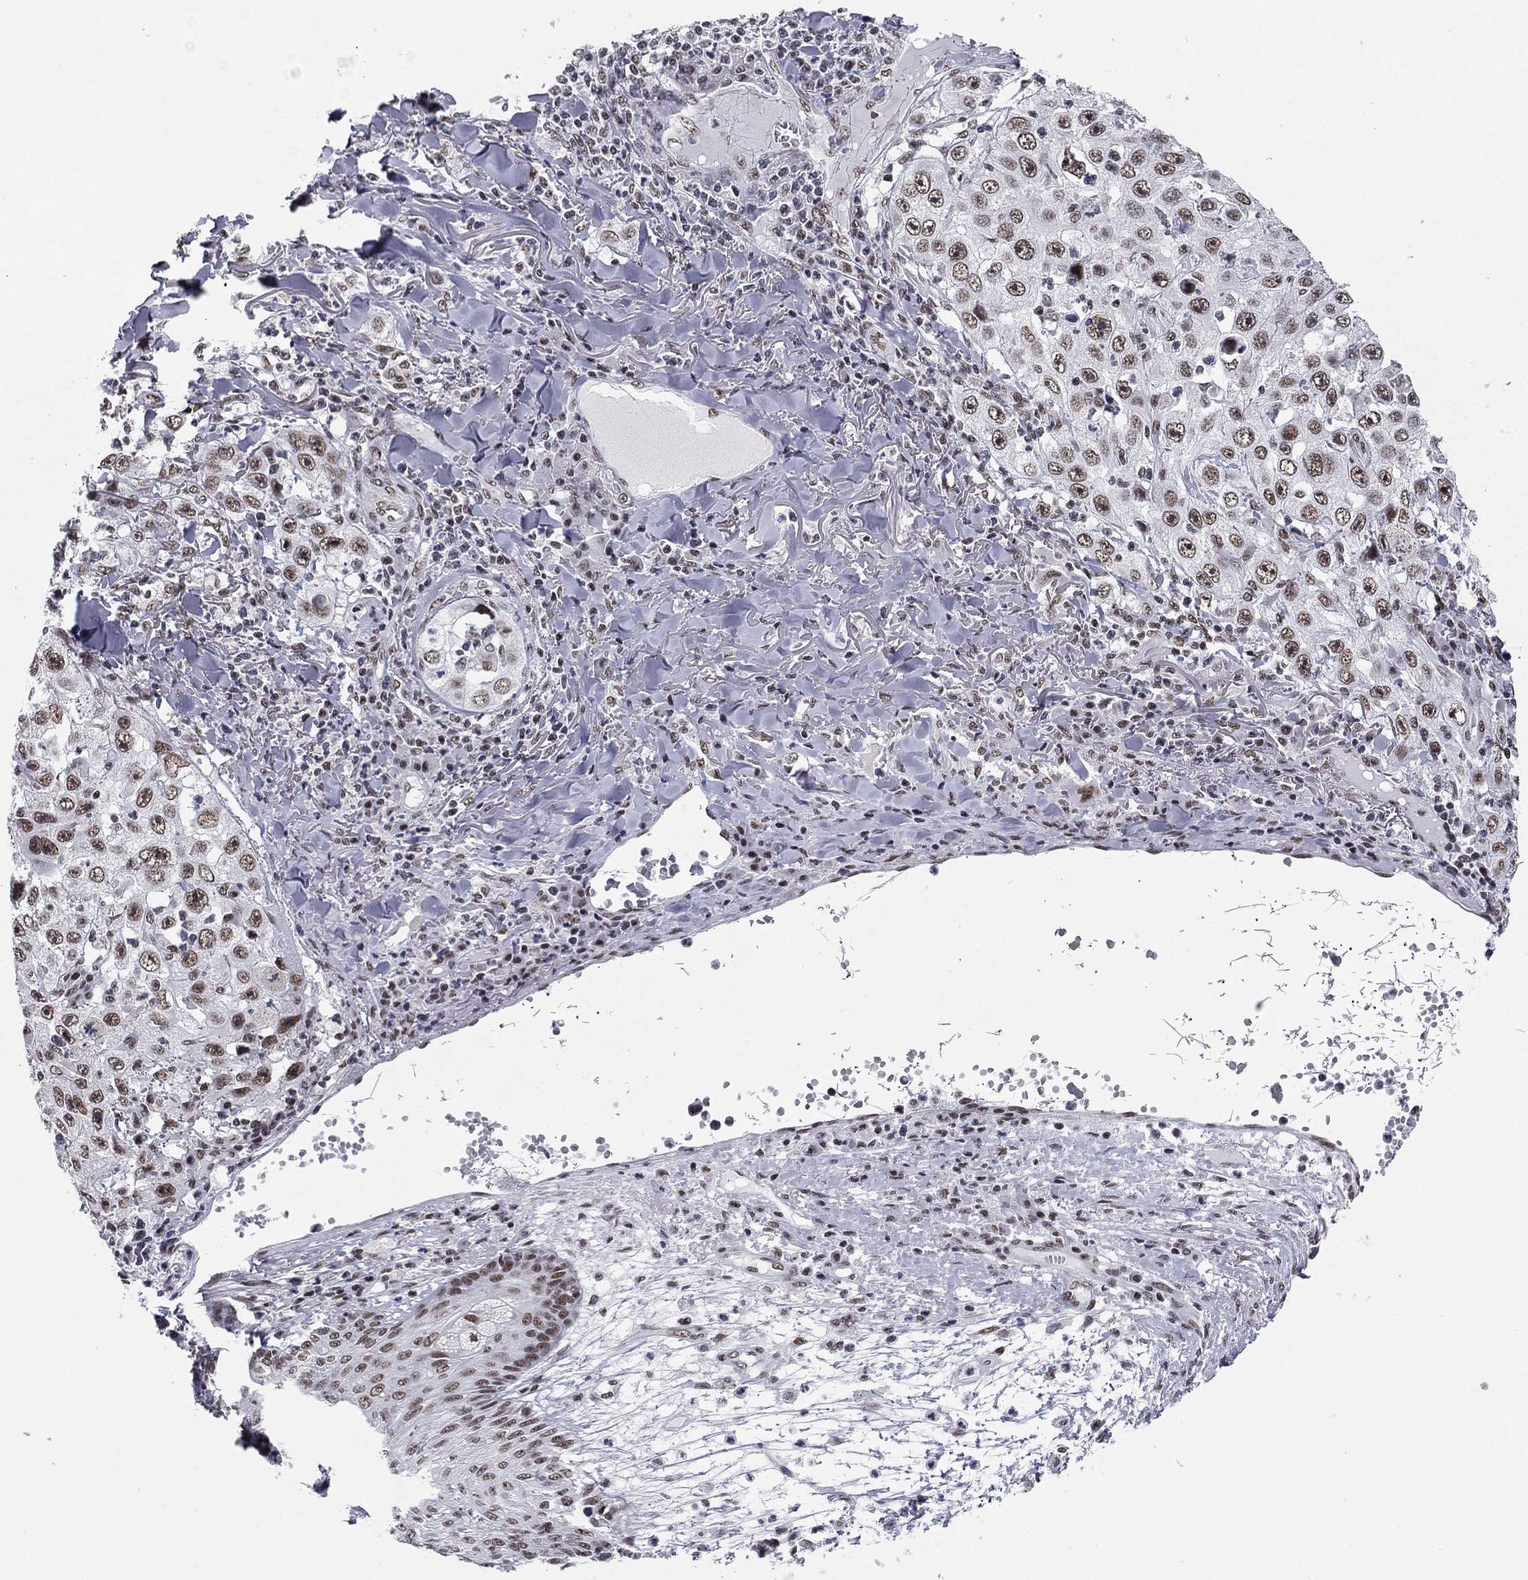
{"staining": {"intensity": "moderate", "quantity": ">75%", "location": "nuclear"}, "tissue": "skin cancer", "cell_type": "Tumor cells", "image_type": "cancer", "snomed": [{"axis": "morphology", "description": "Squamous cell carcinoma, NOS"}, {"axis": "topography", "description": "Skin"}], "caption": "High-magnification brightfield microscopy of skin cancer stained with DAB (3,3'-diaminobenzidine) (brown) and counterstained with hematoxylin (blue). tumor cells exhibit moderate nuclear positivity is seen in approximately>75% of cells. Nuclei are stained in blue.", "gene": "ETV5", "patient": {"sex": "male", "age": 82}}